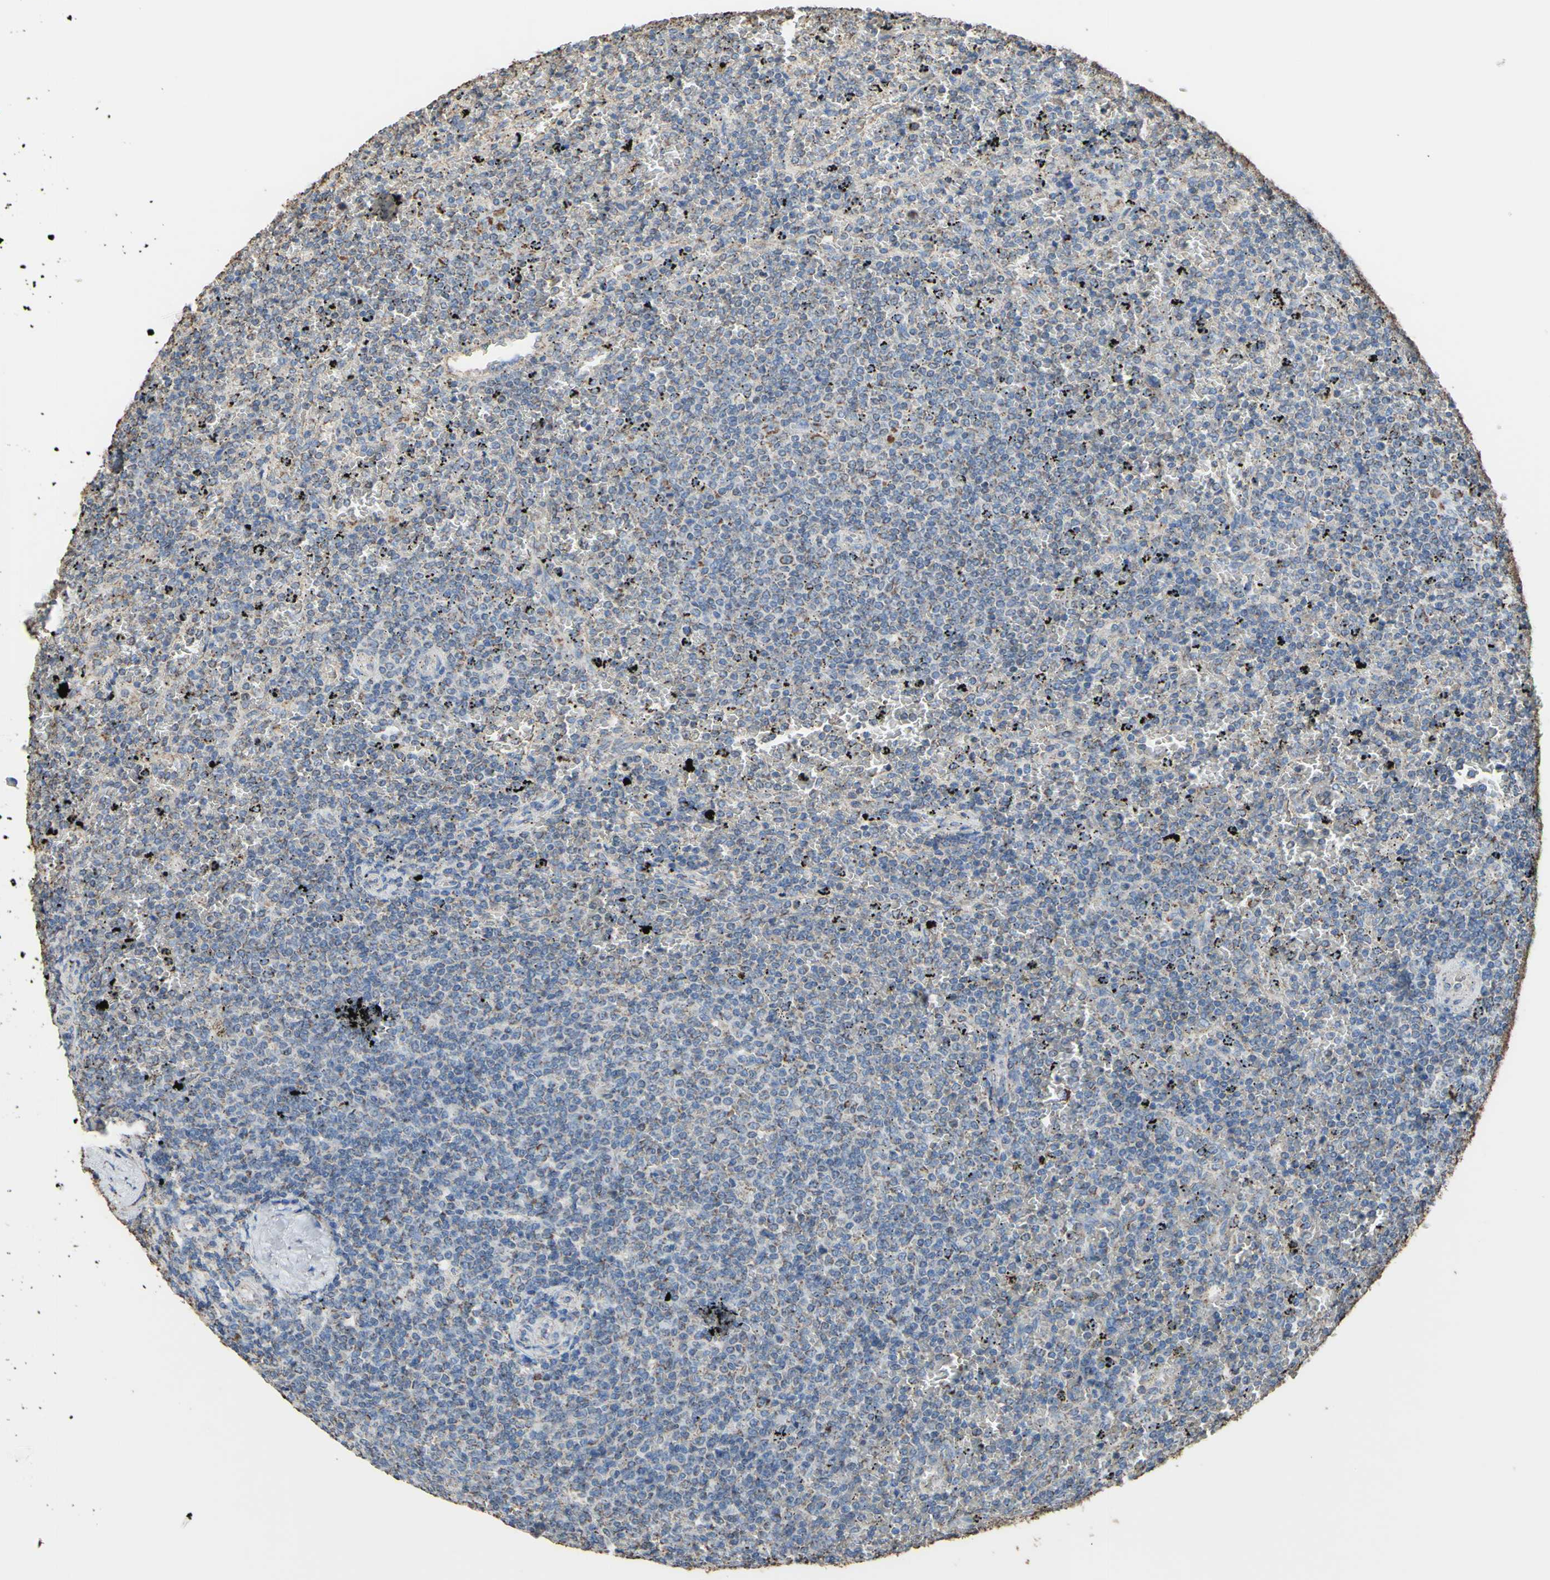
{"staining": {"intensity": "weak", "quantity": "25%-75%", "location": "cytoplasmic/membranous"}, "tissue": "lymphoma", "cell_type": "Tumor cells", "image_type": "cancer", "snomed": [{"axis": "morphology", "description": "Malignant lymphoma, non-Hodgkin's type, Low grade"}, {"axis": "topography", "description": "Spleen"}], "caption": "There is low levels of weak cytoplasmic/membranous expression in tumor cells of lymphoma, as demonstrated by immunohistochemical staining (brown color).", "gene": "CMKLR2", "patient": {"sex": "female", "age": 77}}